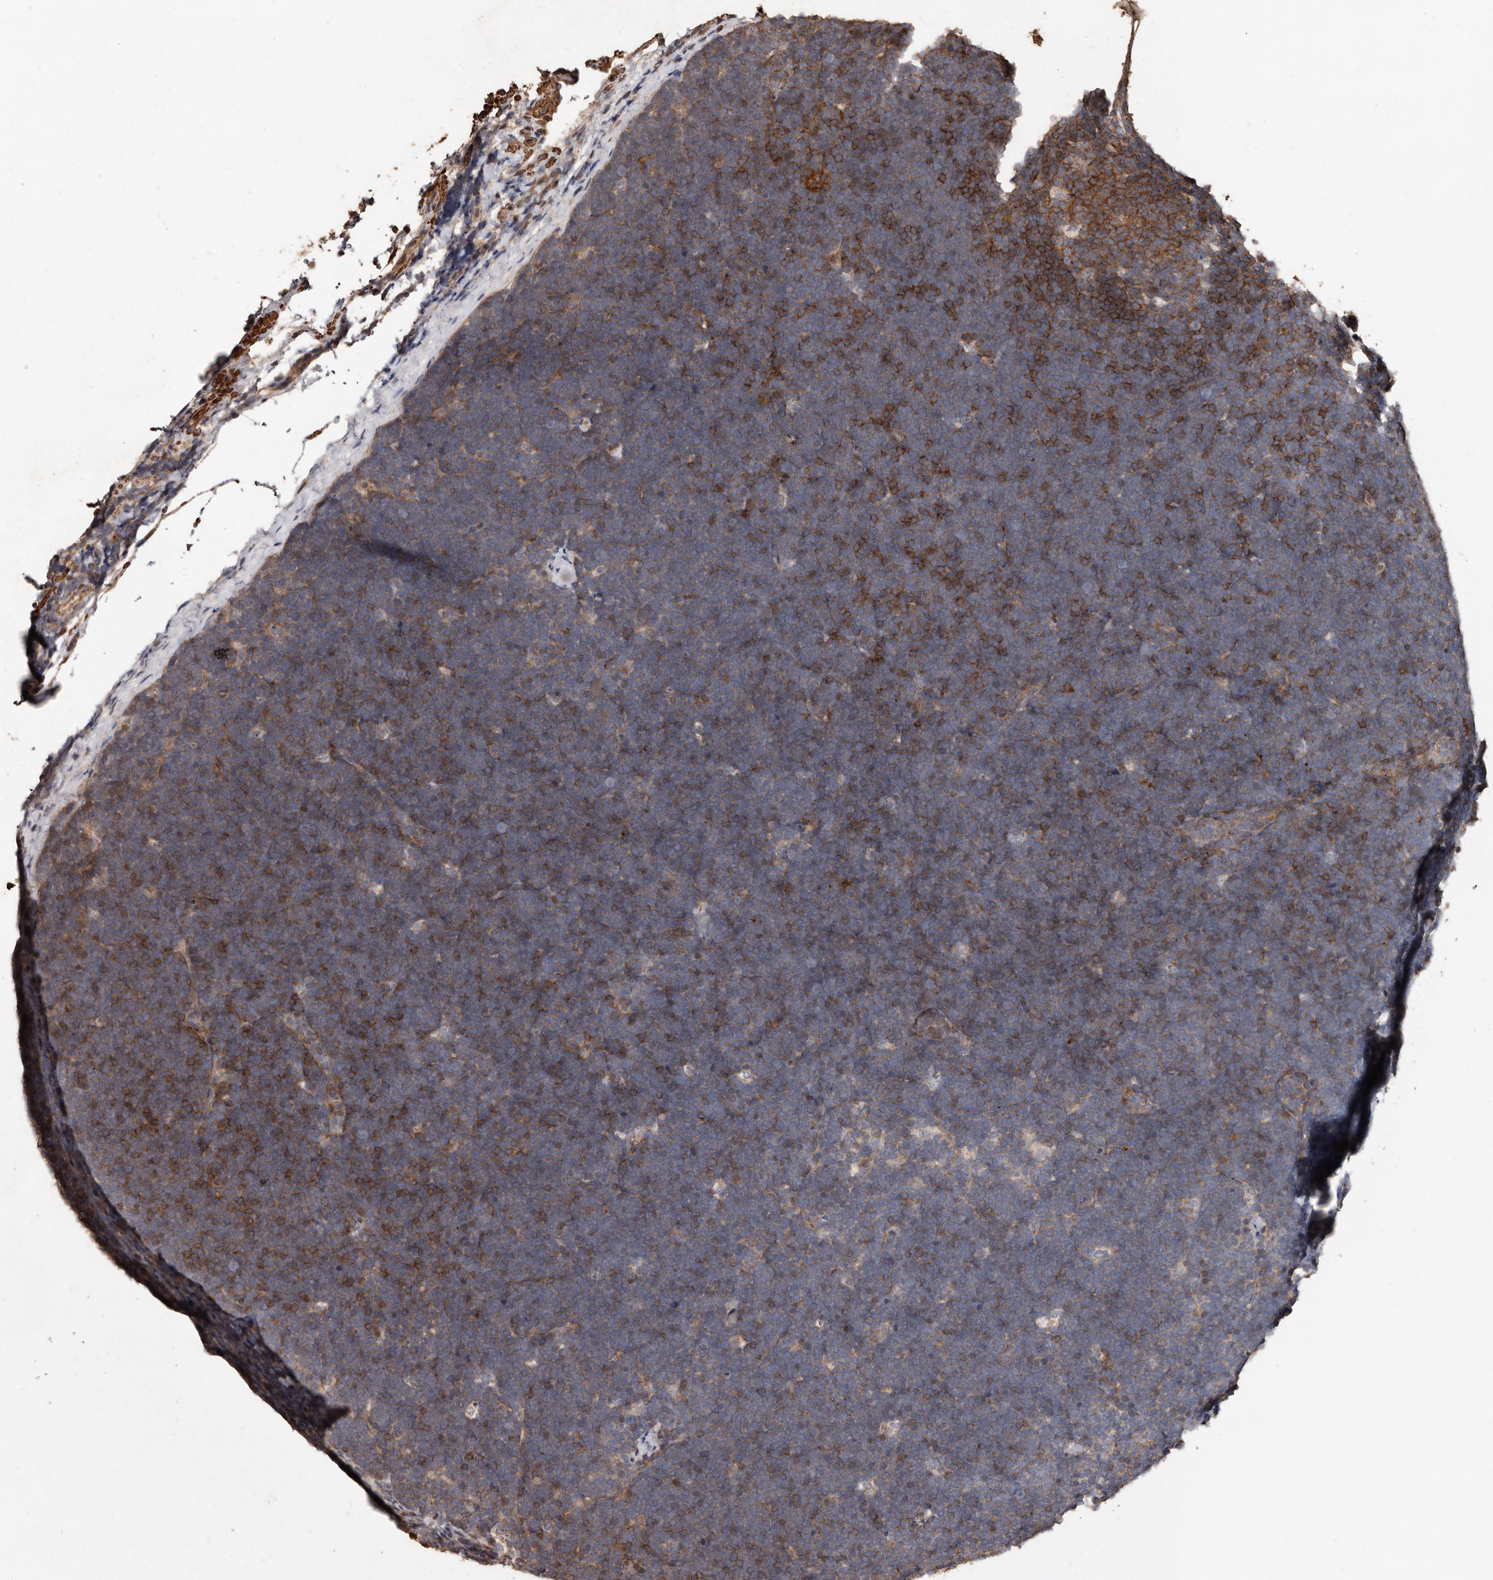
{"staining": {"intensity": "moderate", "quantity": "25%-75%", "location": "cytoplasmic/membranous"}, "tissue": "lymphoma", "cell_type": "Tumor cells", "image_type": "cancer", "snomed": [{"axis": "morphology", "description": "Malignant lymphoma, non-Hodgkin's type, High grade"}, {"axis": "topography", "description": "Lymph node"}], "caption": "High-magnification brightfield microscopy of lymphoma stained with DAB (brown) and counterstained with hematoxylin (blue). tumor cells exhibit moderate cytoplasmic/membranous staining is present in about25%-75% of cells.", "gene": "GSK3A", "patient": {"sex": "male", "age": 13}}